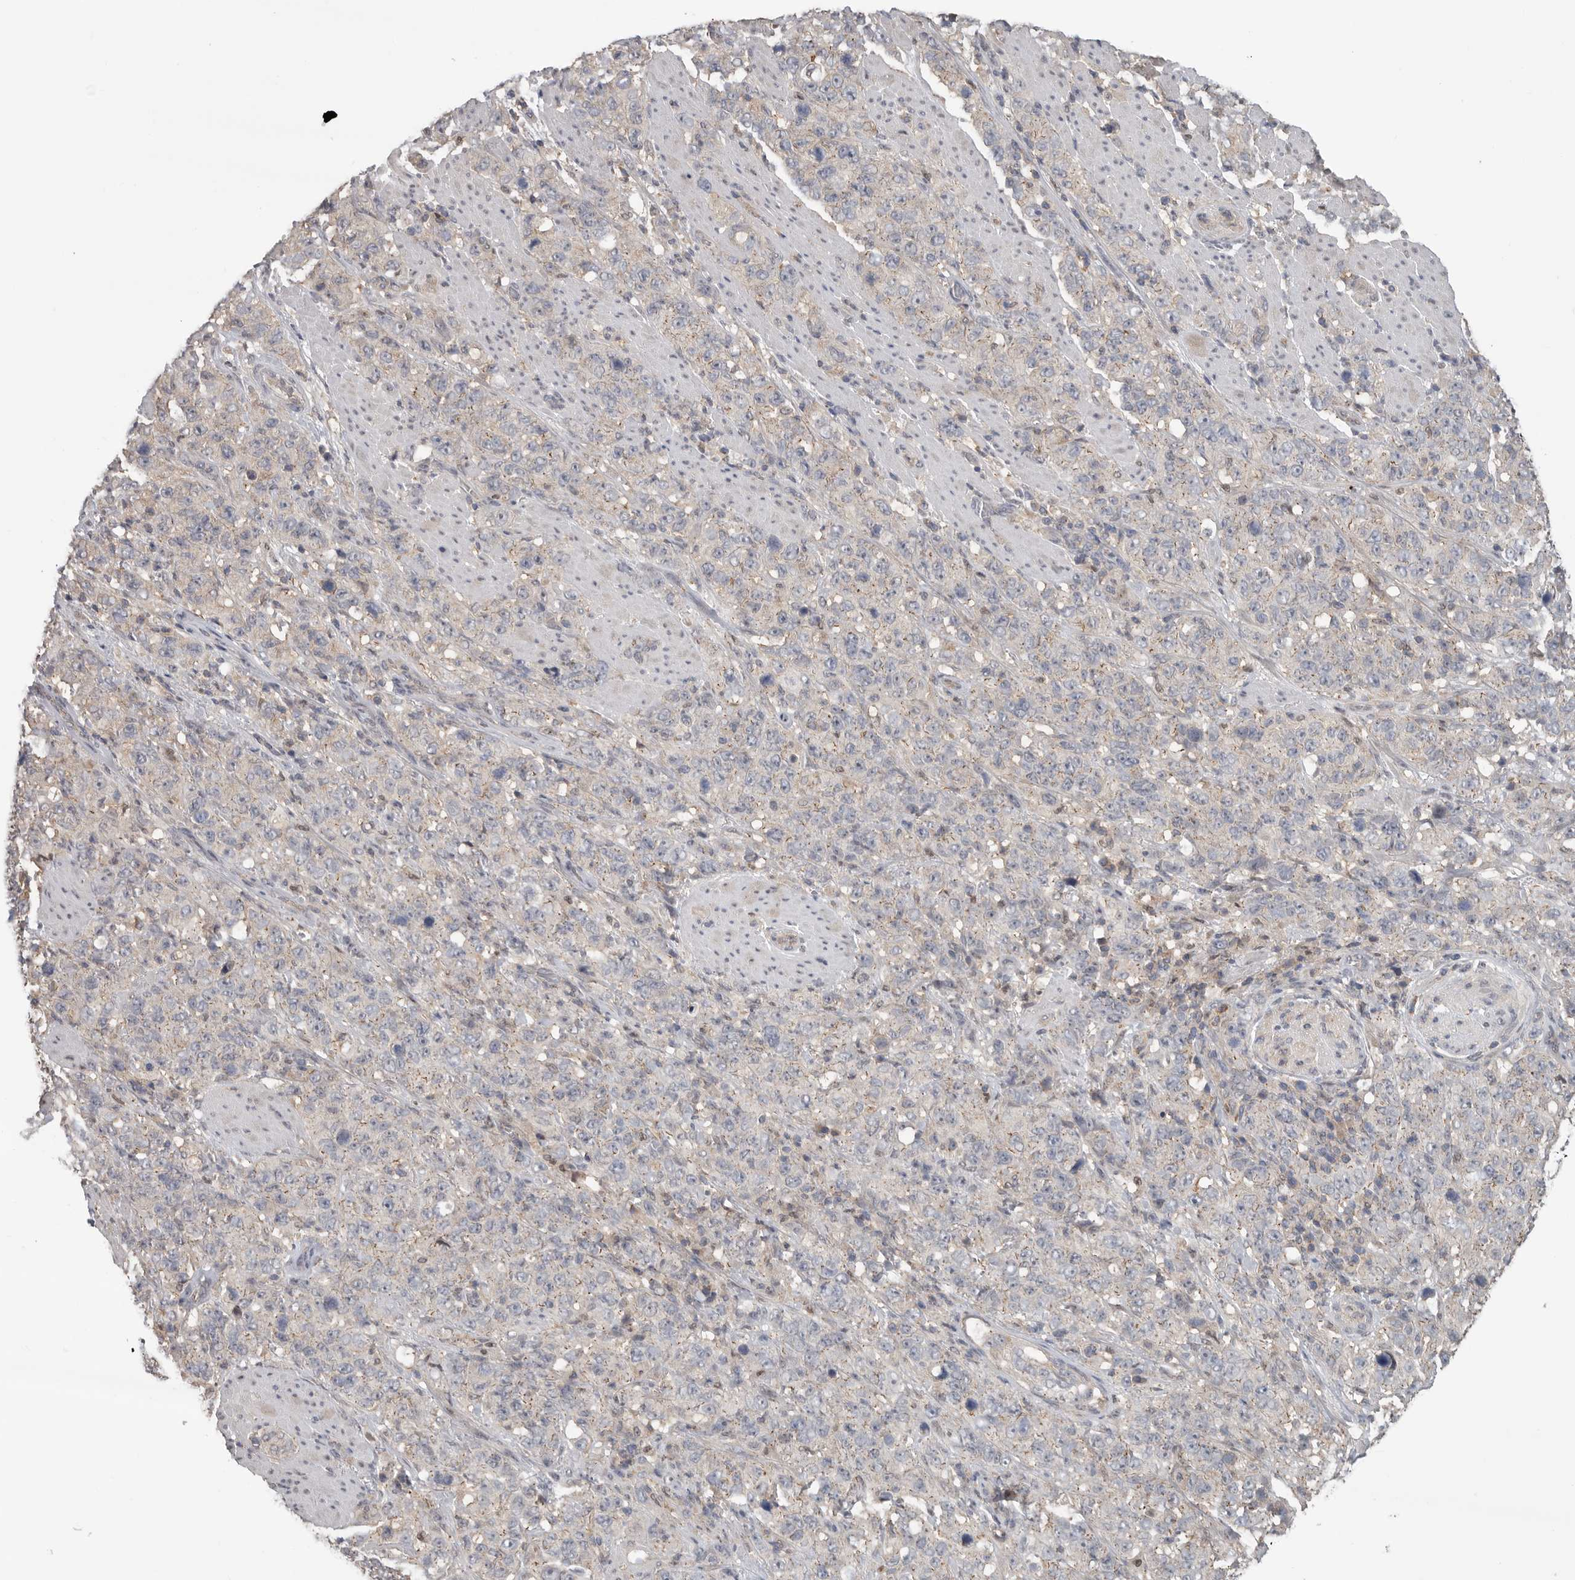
{"staining": {"intensity": "weak", "quantity": "25%-75%", "location": "cytoplasmic/membranous"}, "tissue": "stomach cancer", "cell_type": "Tumor cells", "image_type": "cancer", "snomed": [{"axis": "morphology", "description": "Adenocarcinoma, NOS"}, {"axis": "topography", "description": "Stomach"}], "caption": "Tumor cells exhibit weak cytoplasmic/membranous staining in approximately 25%-75% of cells in stomach cancer. The staining is performed using DAB (3,3'-diaminobenzidine) brown chromogen to label protein expression. The nuclei are counter-stained blue using hematoxylin.", "gene": "KLK5", "patient": {"sex": "male", "age": 48}}